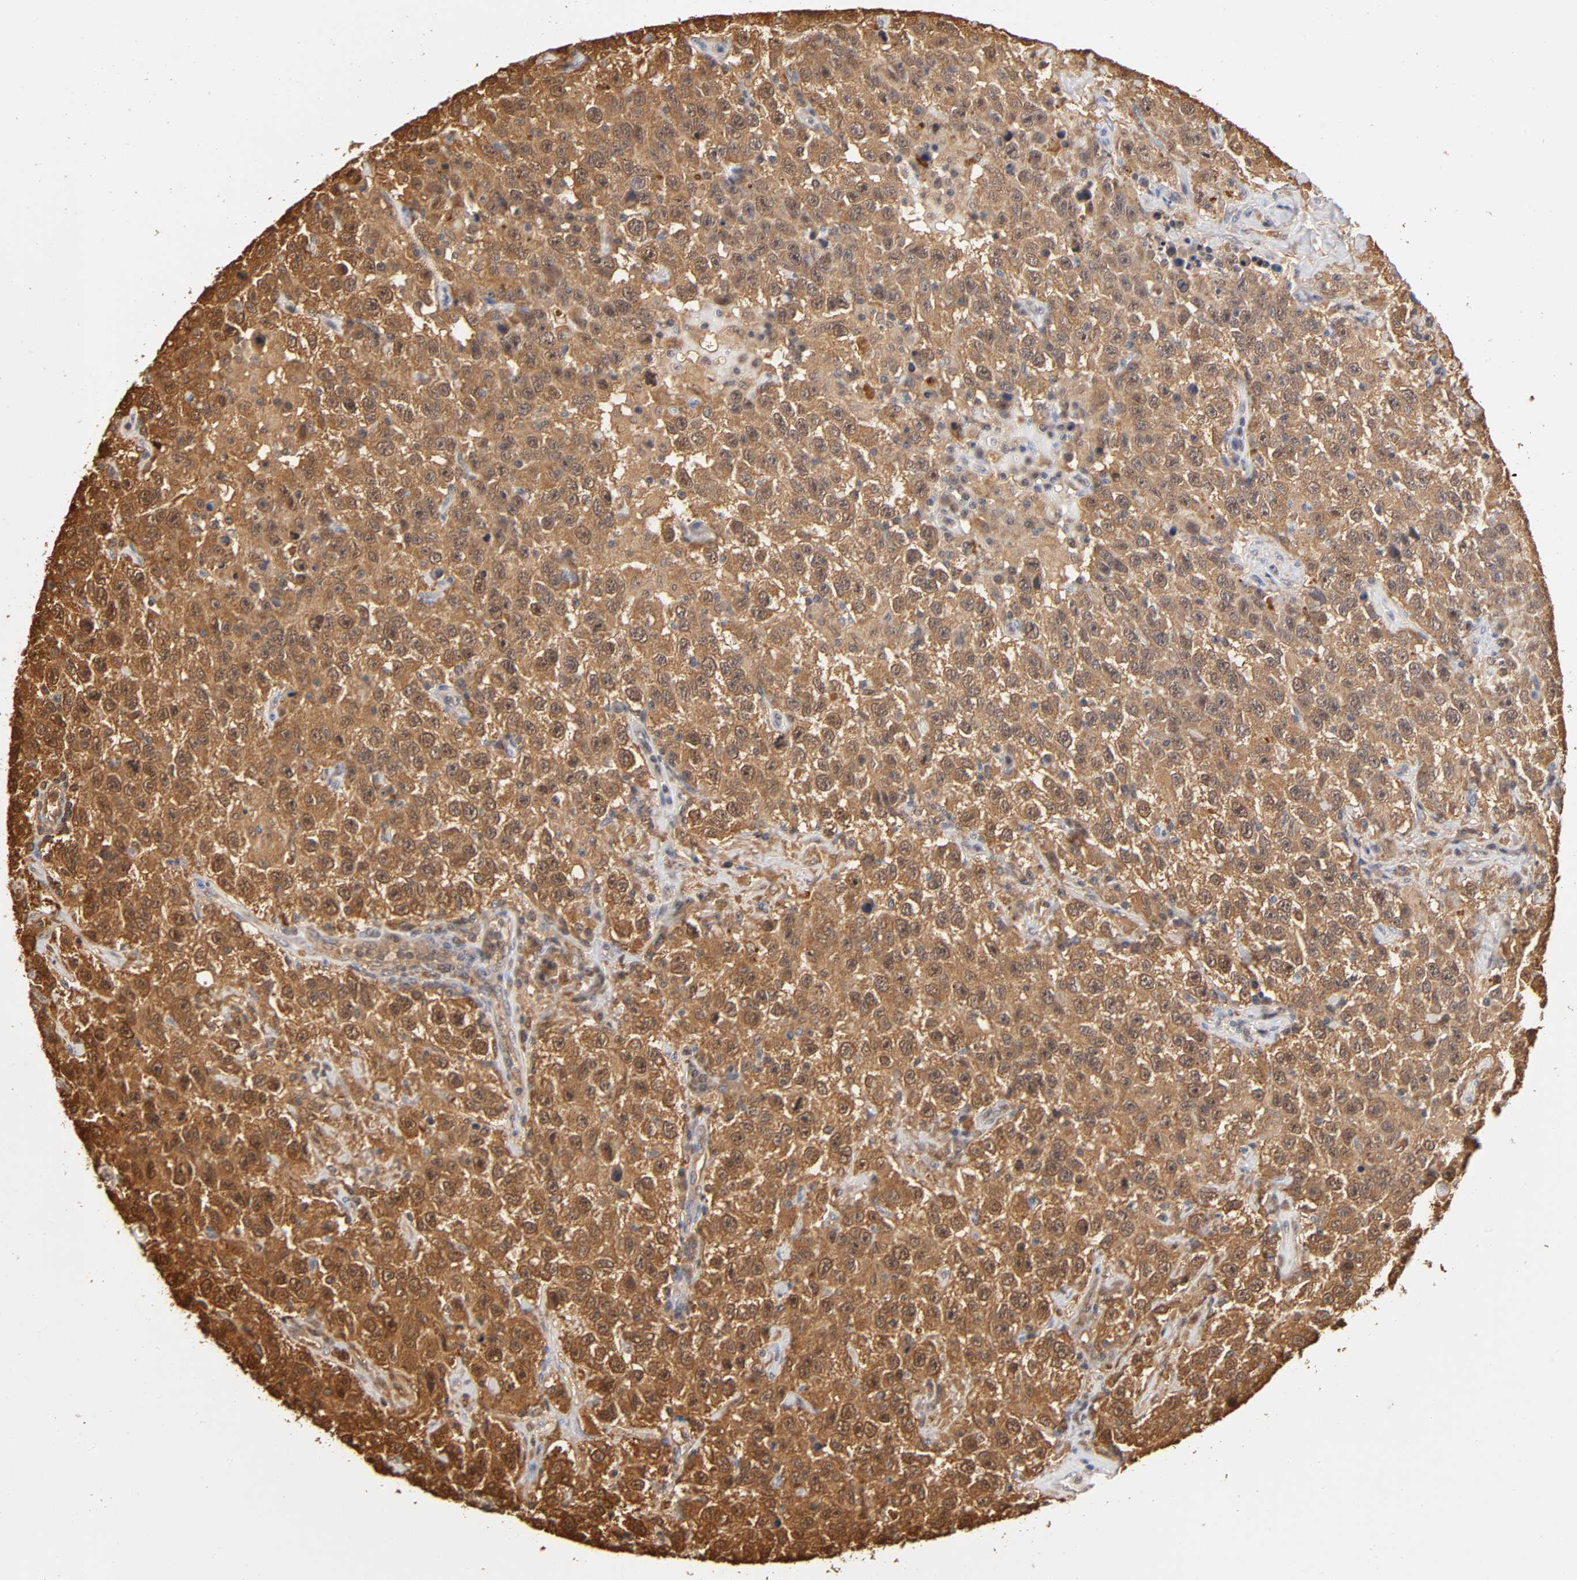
{"staining": {"intensity": "strong", "quantity": ">75%", "location": "cytoplasmic/membranous"}, "tissue": "testis cancer", "cell_type": "Tumor cells", "image_type": "cancer", "snomed": [{"axis": "morphology", "description": "Seminoma, NOS"}, {"axis": "topography", "description": "Testis"}], "caption": "There is high levels of strong cytoplasmic/membranous staining in tumor cells of testis cancer, as demonstrated by immunohistochemical staining (brown color).", "gene": "DFFB", "patient": {"sex": "male", "age": 41}}